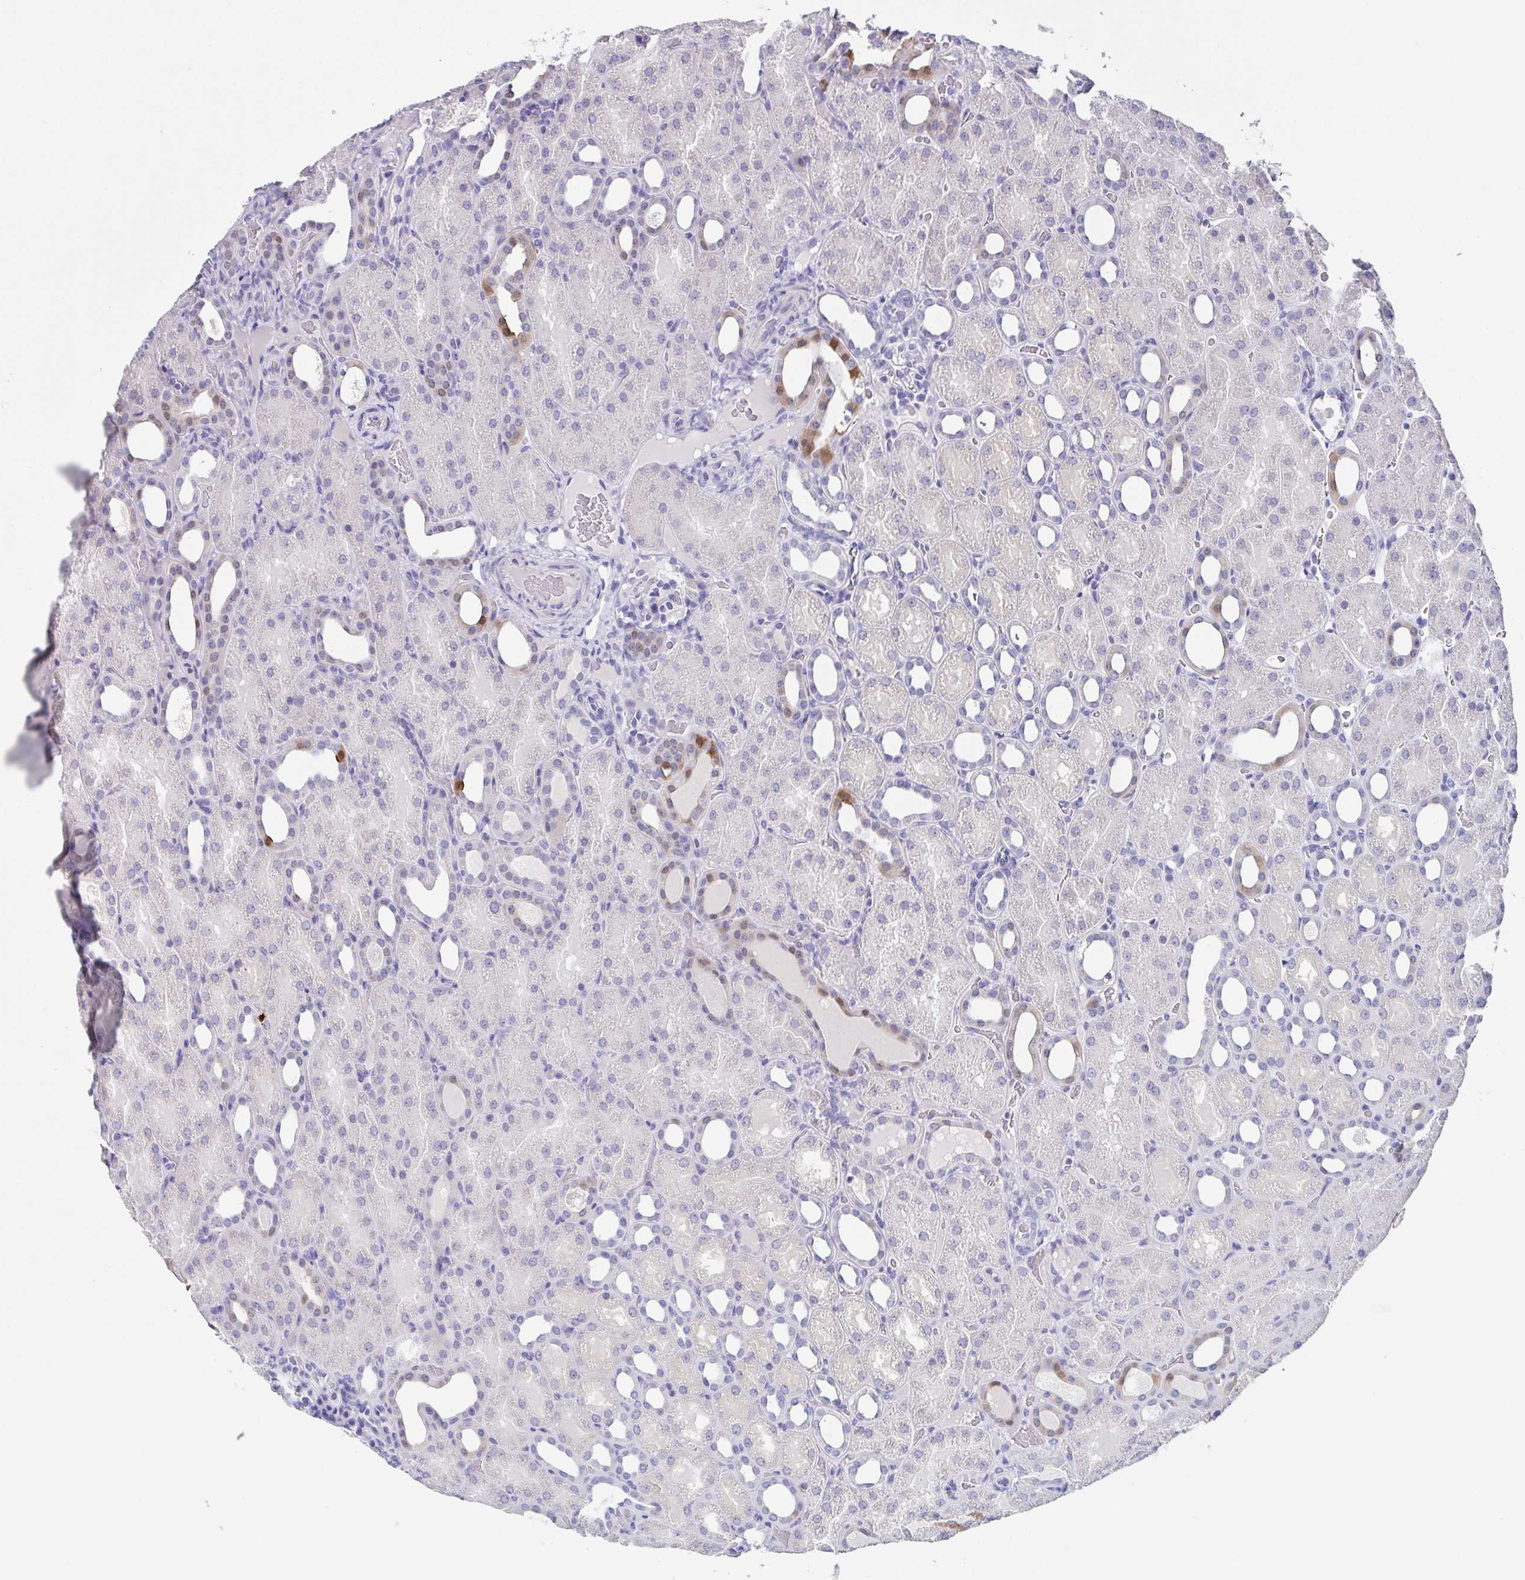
{"staining": {"intensity": "negative", "quantity": "none", "location": "none"}, "tissue": "kidney", "cell_type": "Cells in glomeruli", "image_type": "normal", "snomed": [{"axis": "morphology", "description": "Normal tissue, NOS"}, {"axis": "topography", "description": "Kidney"}], "caption": "A high-resolution histopathology image shows immunohistochemistry (IHC) staining of normal kidney, which shows no significant positivity in cells in glomeruli. (DAB immunohistochemistry visualized using brightfield microscopy, high magnification).", "gene": "NOXRED1", "patient": {"sex": "male", "age": 2}}